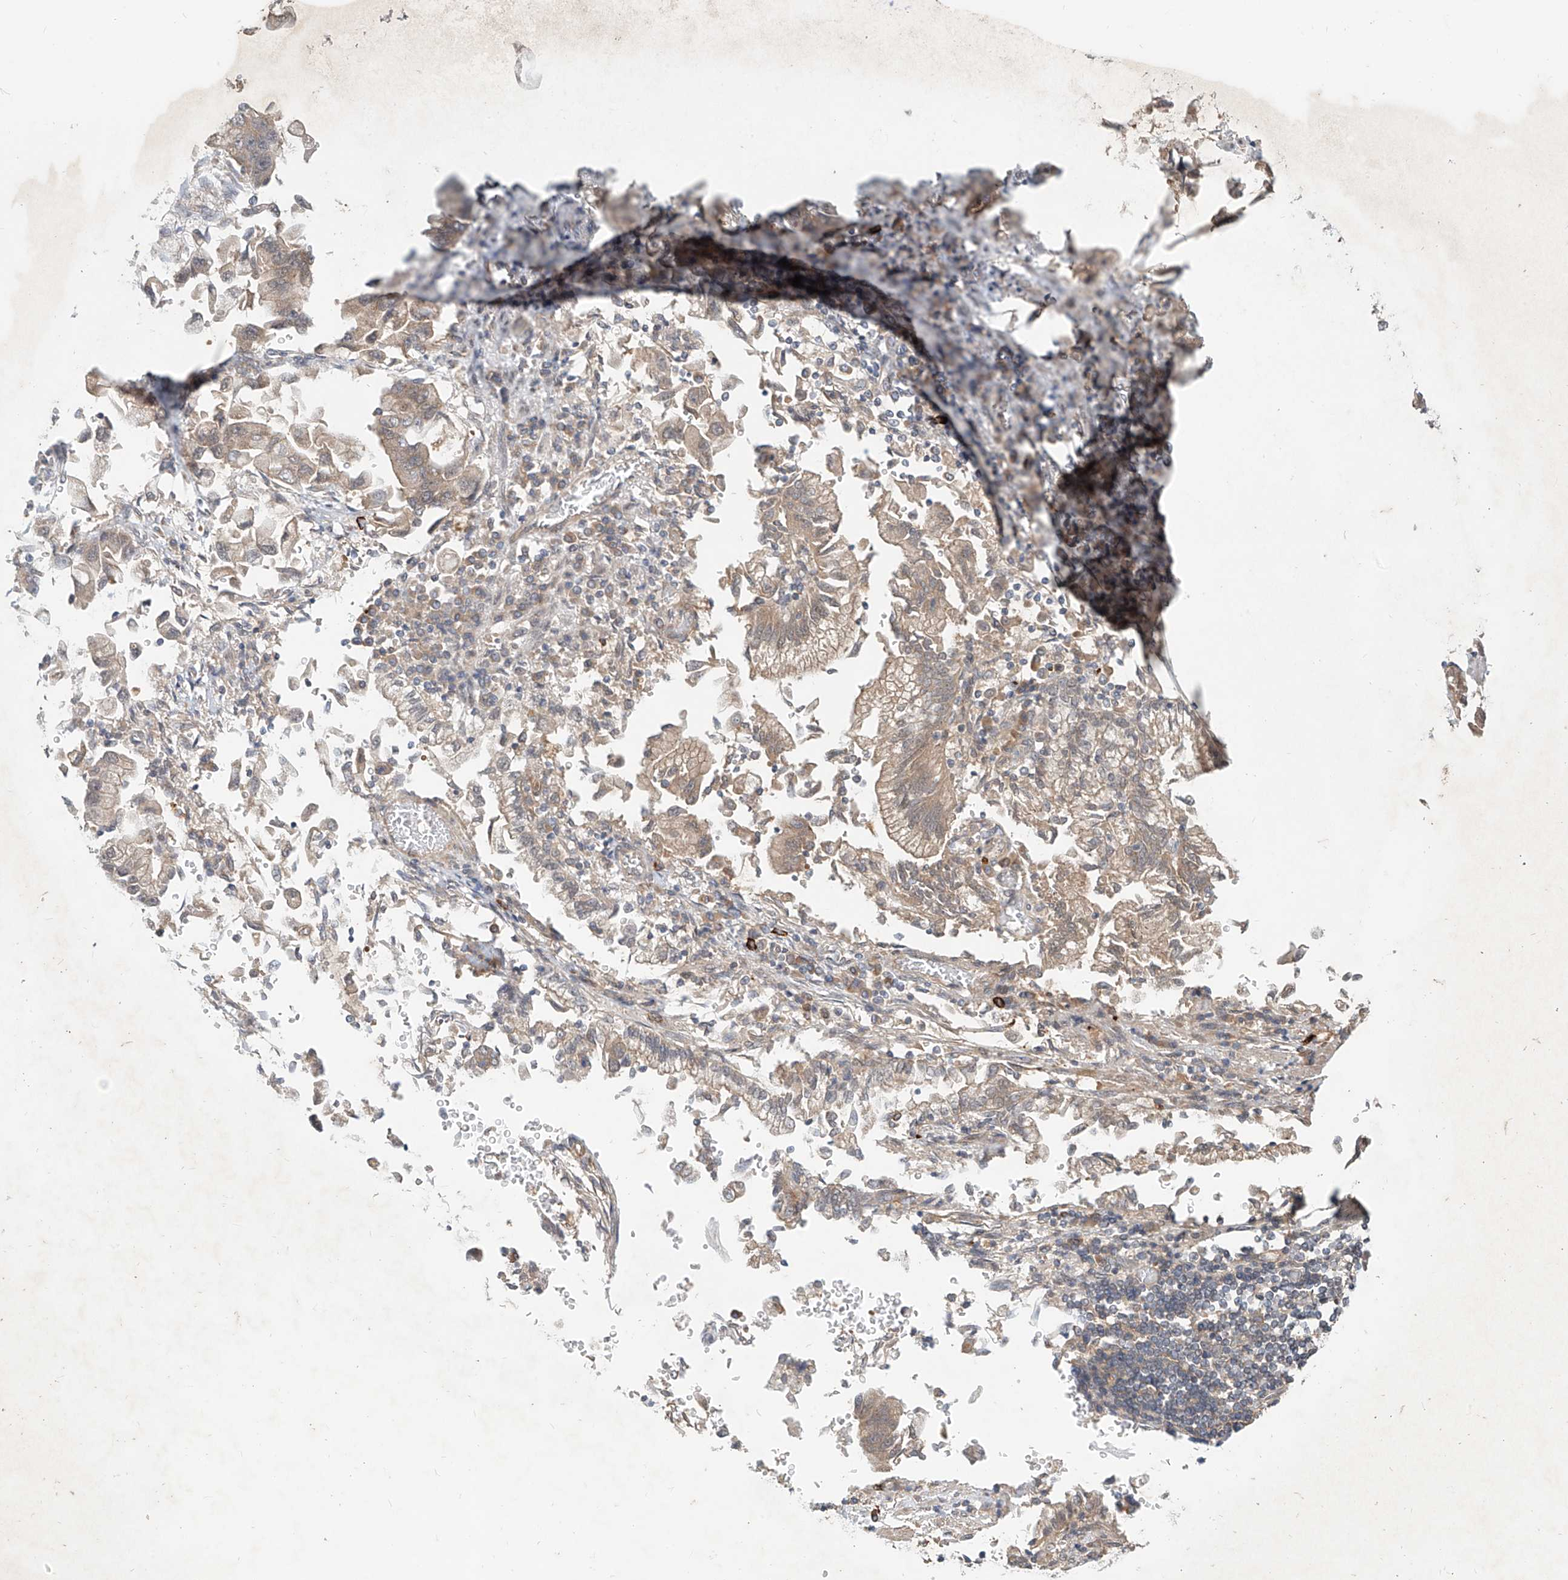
{"staining": {"intensity": "moderate", "quantity": ">75%", "location": "cytoplasmic/membranous"}, "tissue": "stomach cancer", "cell_type": "Tumor cells", "image_type": "cancer", "snomed": [{"axis": "morphology", "description": "Adenocarcinoma, NOS"}, {"axis": "topography", "description": "Stomach"}], "caption": "Protein staining shows moderate cytoplasmic/membranous expression in about >75% of tumor cells in adenocarcinoma (stomach). The staining was performed using DAB (3,3'-diaminobenzidine), with brown indicating positive protein expression. Nuclei are stained blue with hematoxylin.", "gene": "MTUS2", "patient": {"sex": "male", "age": 62}}